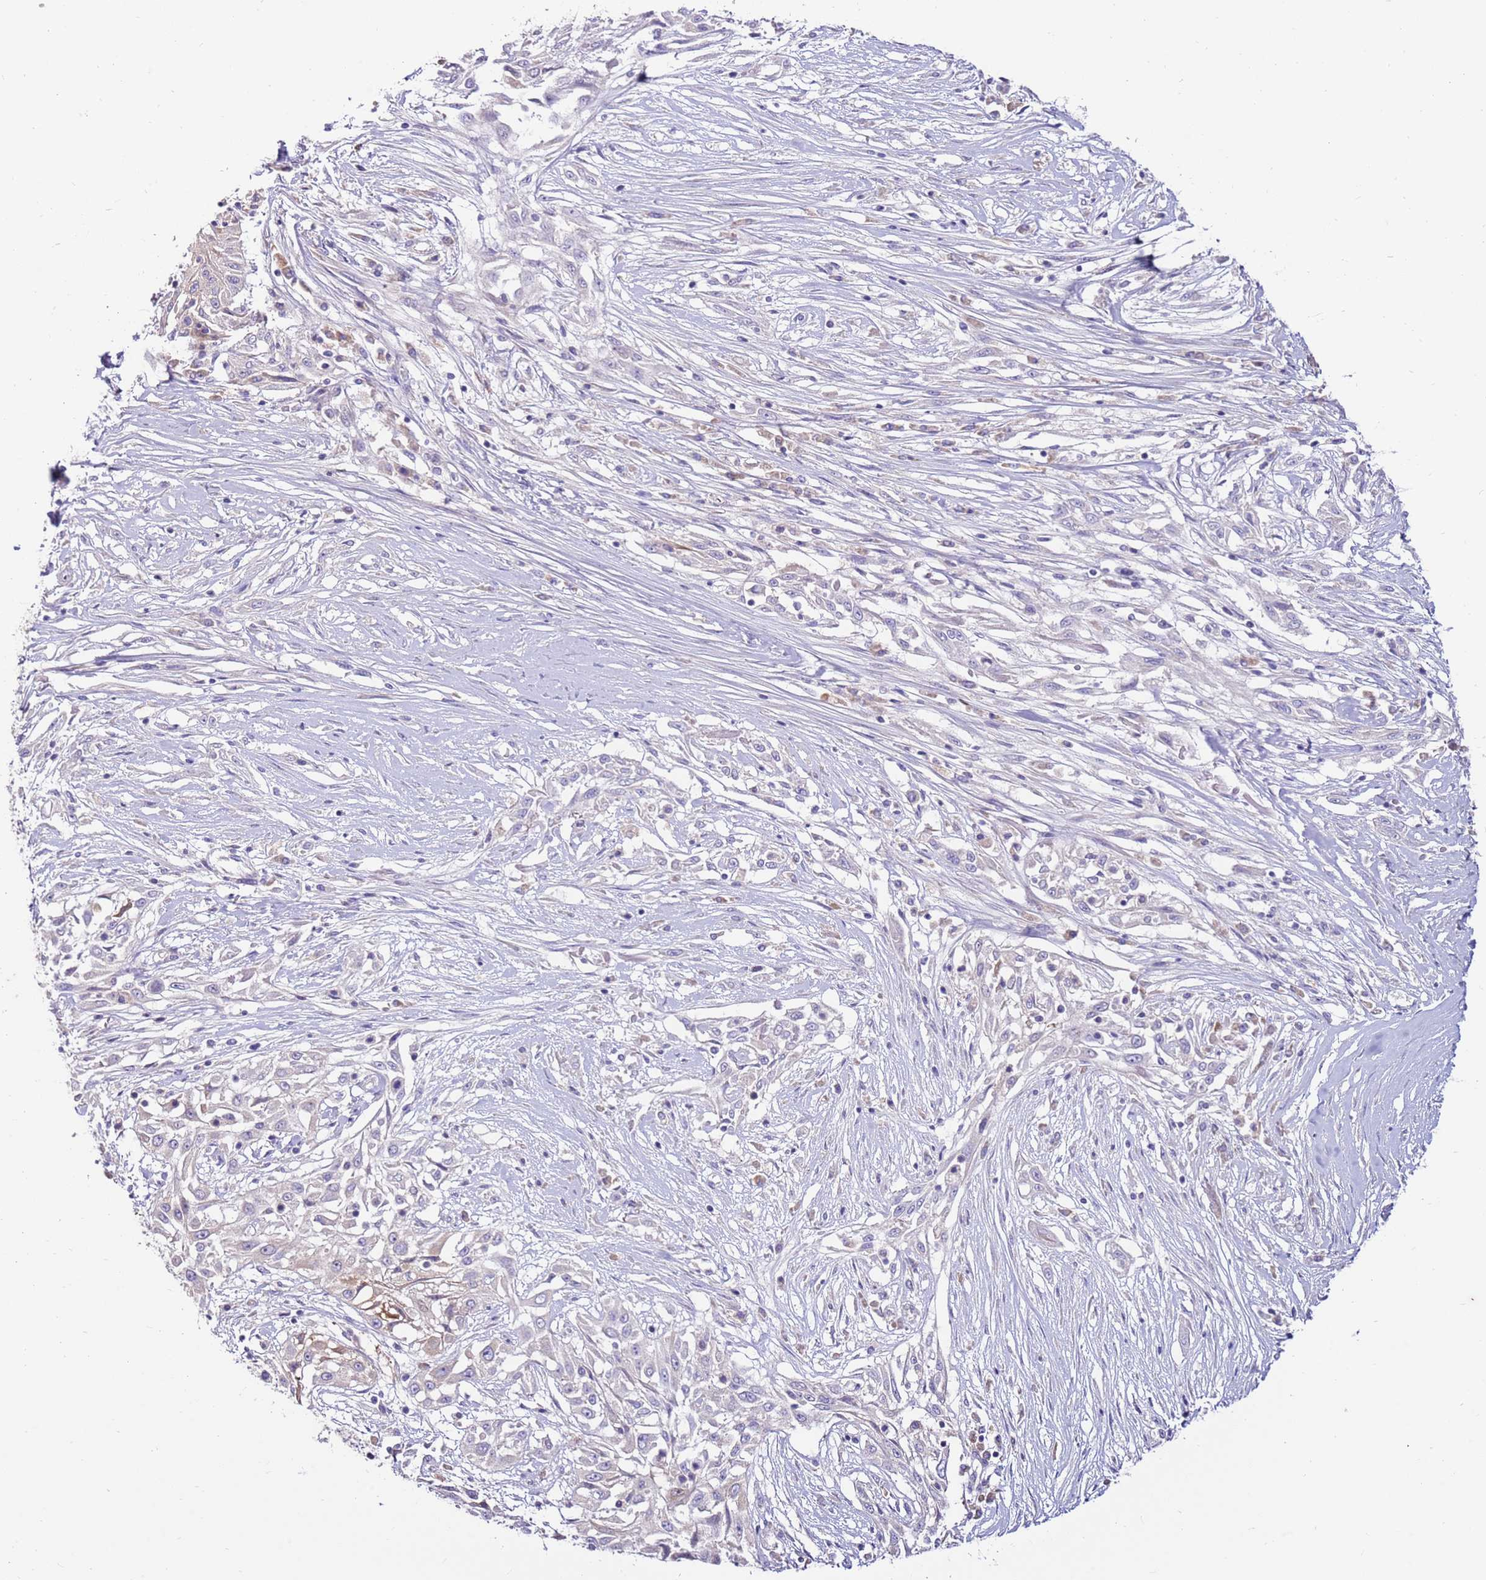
{"staining": {"intensity": "negative", "quantity": "none", "location": "none"}, "tissue": "skin cancer", "cell_type": "Tumor cells", "image_type": "cancer", "snomed": [{"axis": "morphology", "description": "Squamous cell carcinoma, NOS"}, {"axis": "morphology", "description": "Squamous cell carcinoma, metastatic, NOS"}, {"axis": "topography", "description": "Skin"}, {"axis": "topography", "description": "Lymph node"}], "caption": "Human skin cancer (squamous cell carcinoma) stained for a protein using immunohistochemistry exhibits no positivity in tumor cells.", "gene": "SLC44A4", "patient": {"sex": "male", "age": 75}}